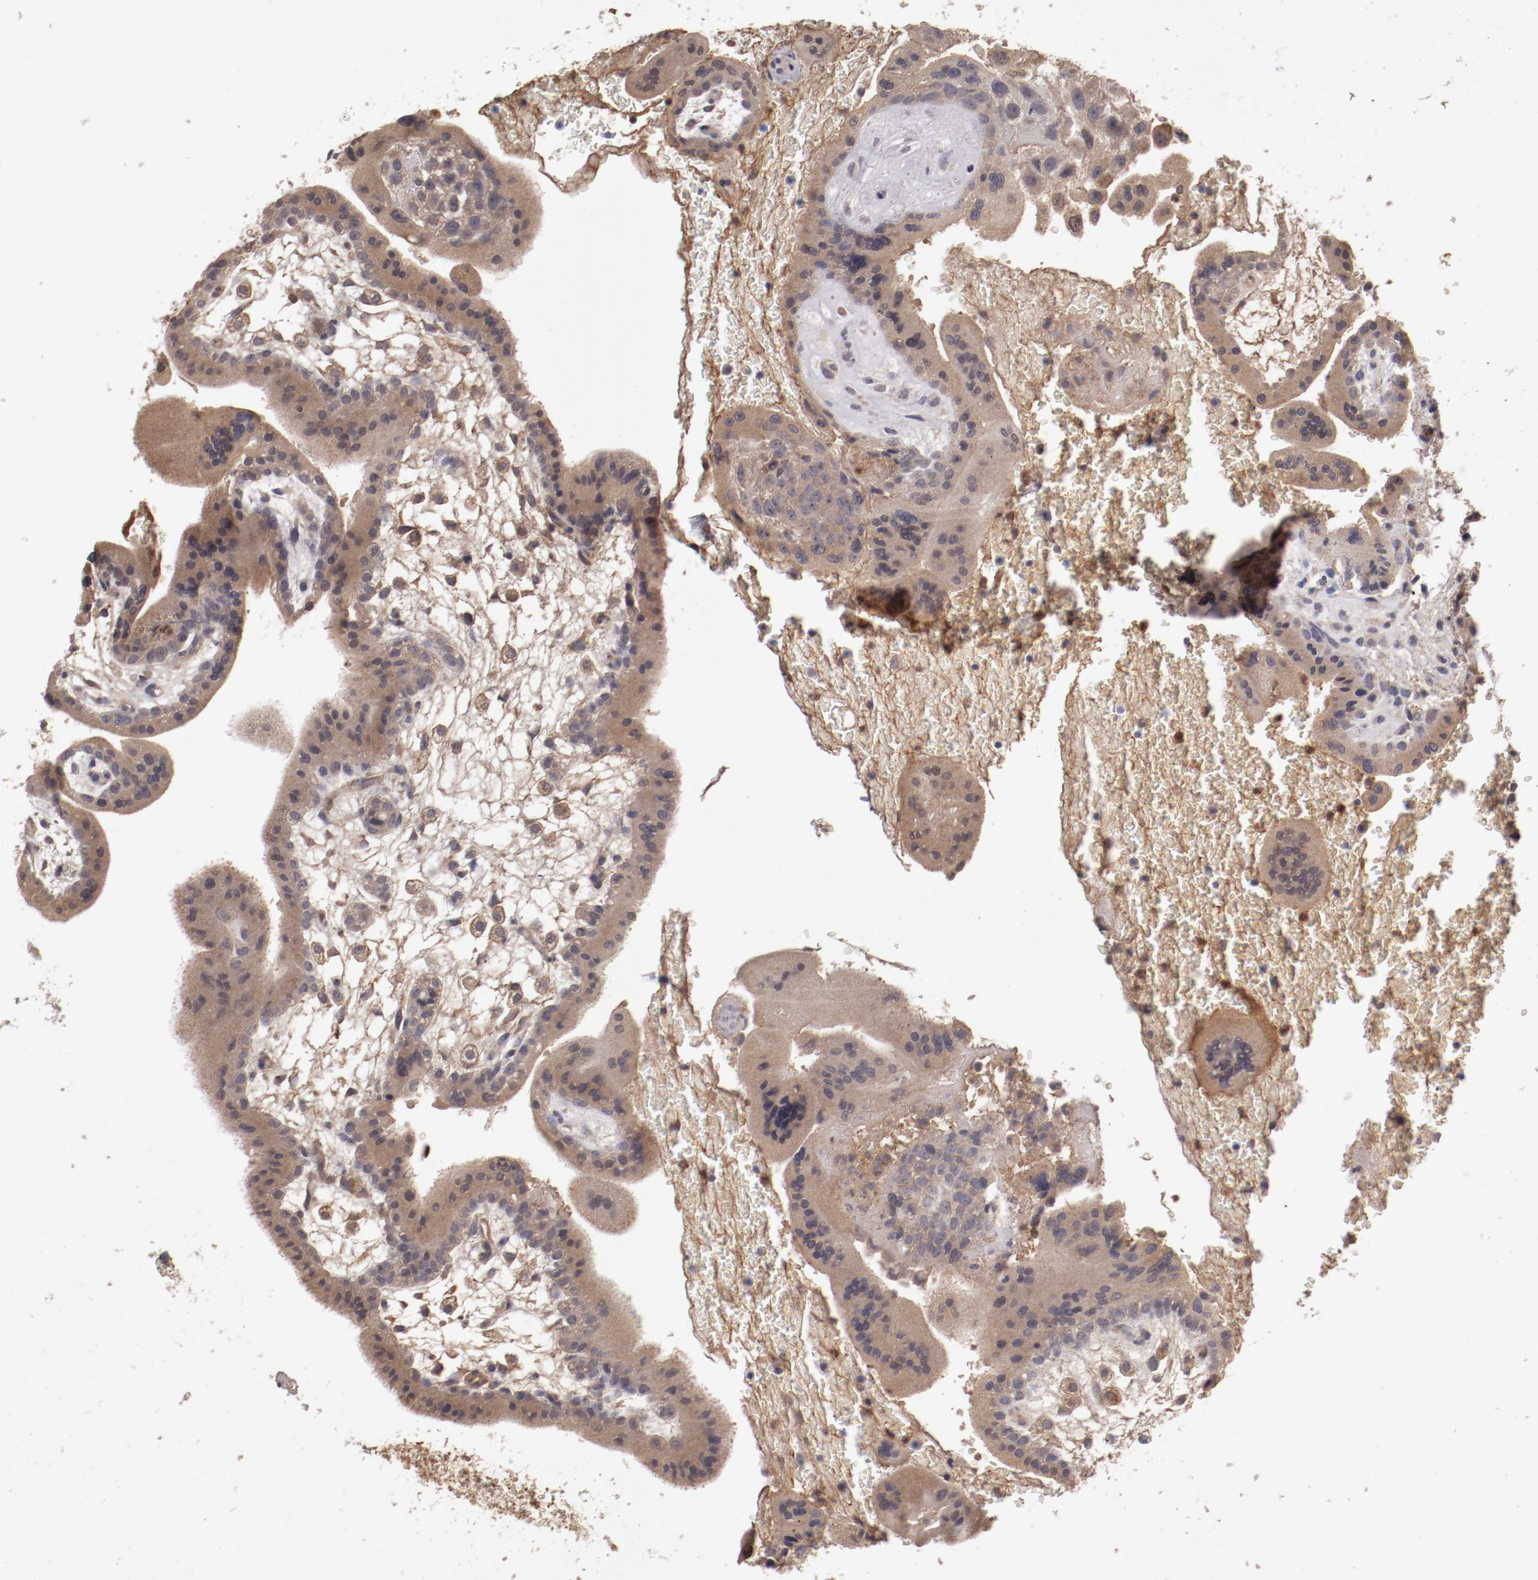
{"staining": {"intensity": "moderate", "quantity": ">75%", "location": "cytoplasmic/membranous"}, "tissue": "placenta", "cell_type": "Trophoblastic cells", "image_type": "normal", "snomed": [{"axis": "morphology", "description": "Normal tissue, NOS"}, {"axis": "topography", "description": "Placenta"}], "caption": "Human placenta stained with a brown dye demonstrates moderate cytoplasmic/membranous positive positivity in about >75% of trophoblastic cells.", "gene": "CP", "patient": {"sex": "female", "age": 35}}